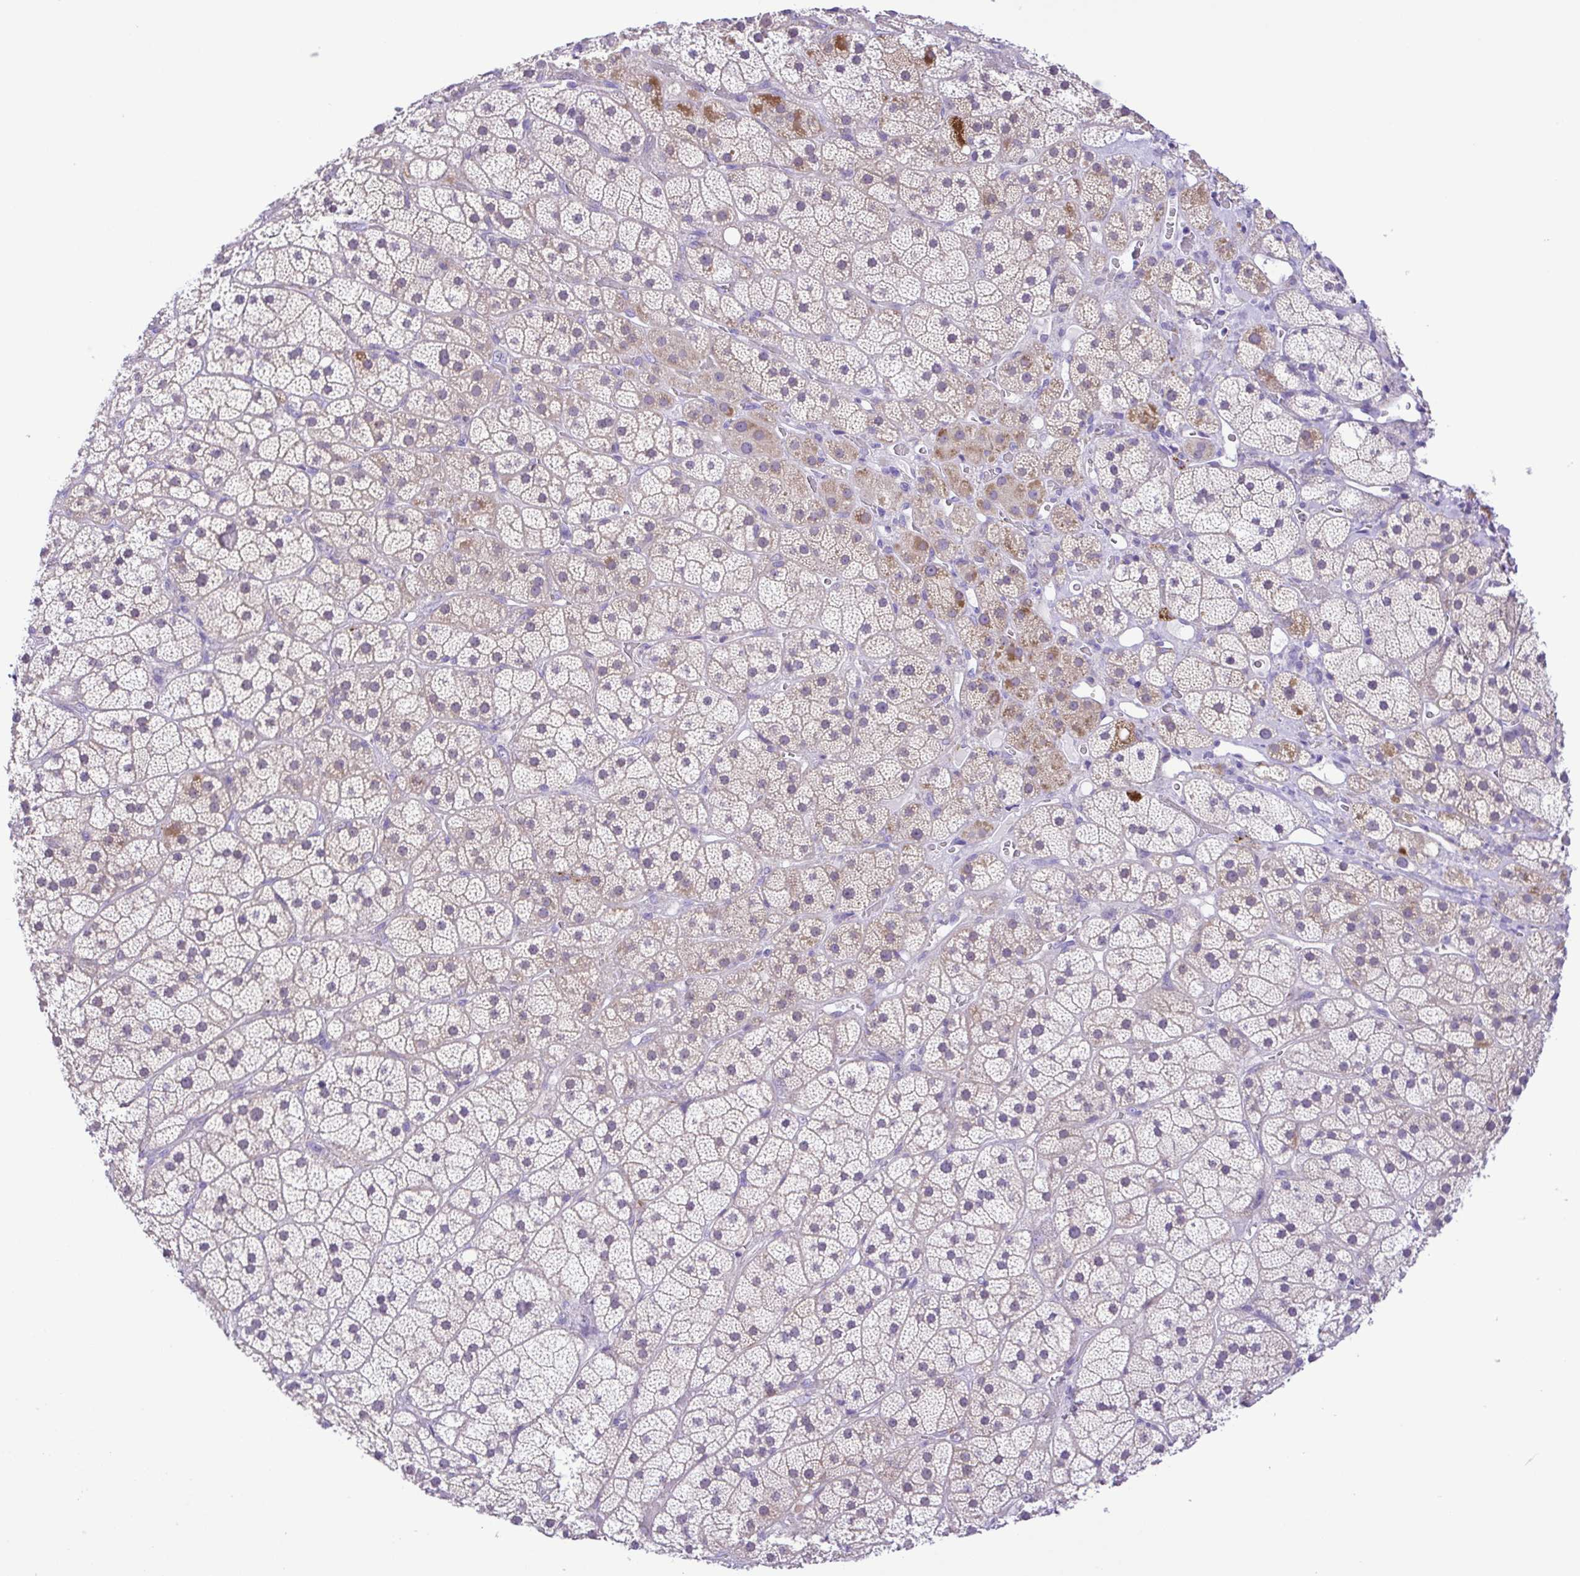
{"staining": {"intensity": "moderate", "quantity": "25%-75%", "location": "cytoplasmic/membranous"}, "tissue": "adrenal gland", "cell_type": "Glandular cells", "image_type": "normal", "snomed": [{"axis": "morphology", "description": "Normal tissue, NOS"}, {"axis": "topography", "description": "Adrenal gland"}], "caption": "The immunohistochemical stain highlights moderate cytoplasmic/membranous staining in glandular cells of normal adrenal gland. The staining was performed using DAB to visualize the protein expression in brown, while the nuclei were stained in blue with hematoxylin (Magnification: 20x).", "gene": "SYT1", "patient": {"sex": "male", "age": 57}}